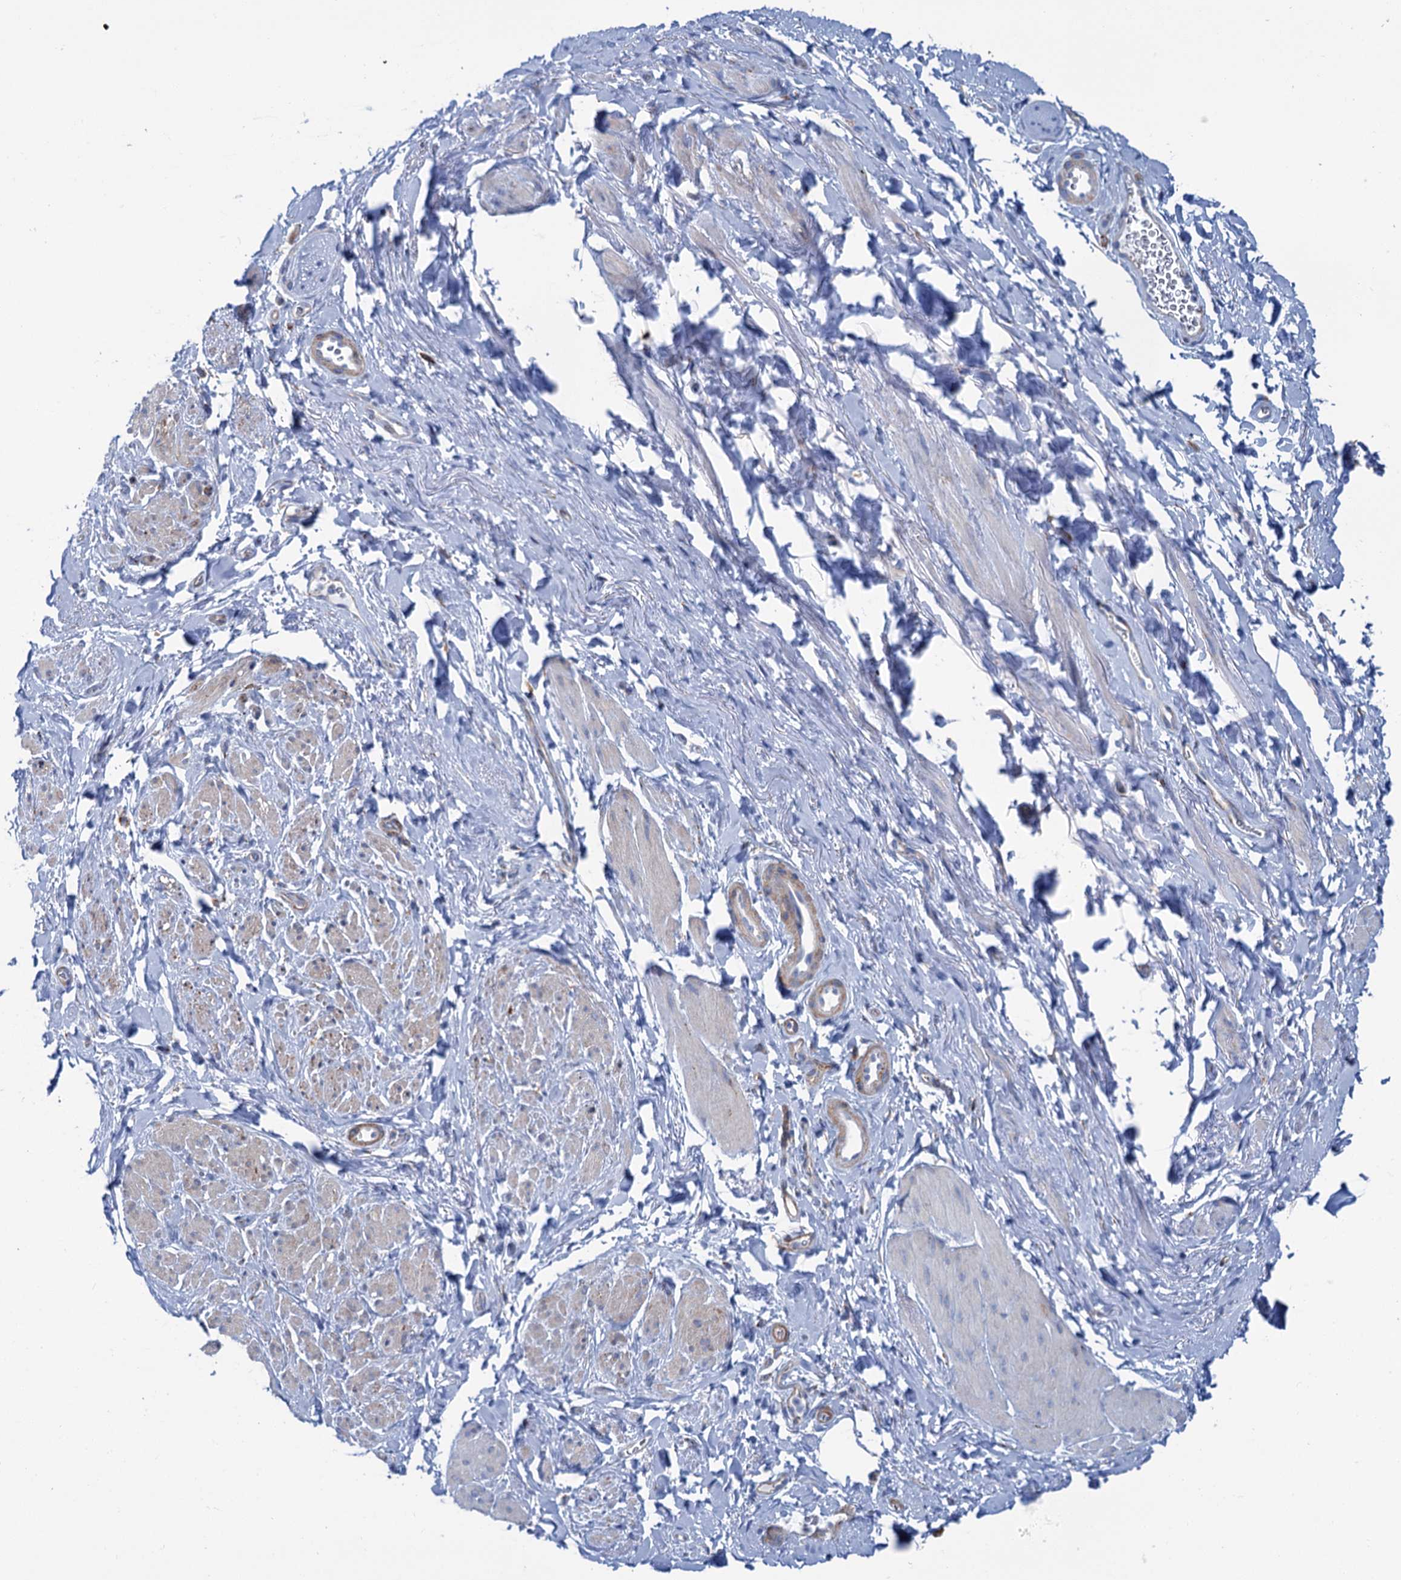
{"staining": {"intensity": "moderate", "quantity": "25%-75%", "location": "cytoplasmic/membranous"}, "tissue": "smooth muscle", "cell_type": "Smooth muscle cells", "image_type": "normal", "snomed": [{"axis": "morphology", "description": "Normal tissue, NOS"}, {"axis": "topography", "description": "Smooth muscle"}, {"axis": "topography", "description": "Peripheral nerve tissue"}], "caption": "Smooth muscle stained for a protein reveals moderate cytoplasmic/membranous positivity in smooth muscle cells. The staining was performed using DAB to visualize the protein expression in brown, while the nuclei were stained in blue with hematoxylin (Magnification: 20x).", "gene": "SHE", "patient": {"sex": "male", "age": 69}}